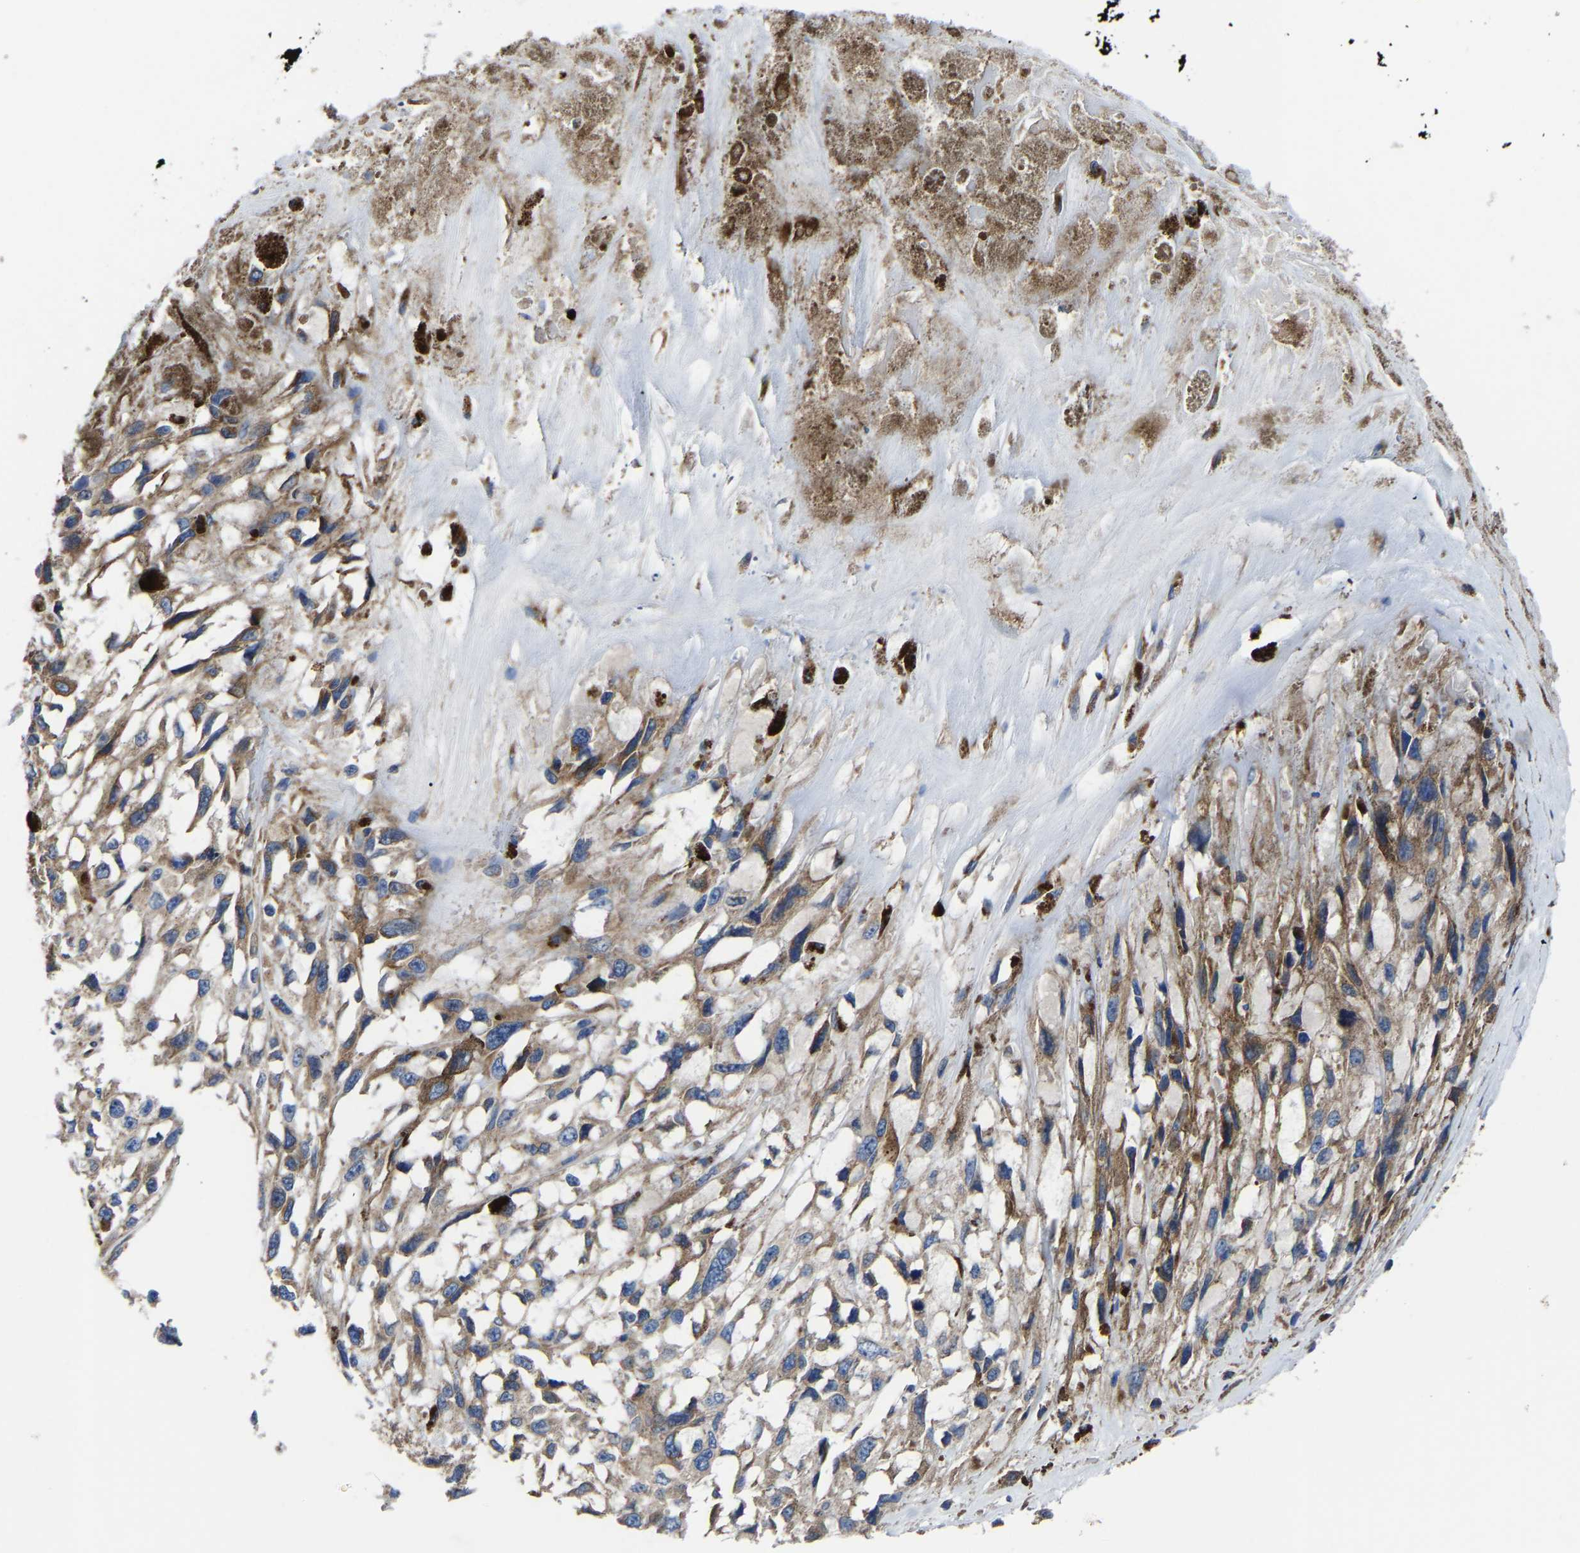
{"staining": {"intensity": "moderate", "quantity": ">75%", "location": "cytoplasmic/membranous"}, "tissue": "melanoma", "cell_type": "Tumor cells", "image_type": "cancer", "snomed": [{"axis": "morphology", "description": "Malignant melanoma, Metastatic site"}, {"axis": "topography", "description": "Lymph node"}], "caption": "Protein expression analysis of human melanoma reveals moderate cytoplasmic/membranous expression in about >75% of tumor cells.", "gene": "EBAG9", "patient": {"sex": "male", "age": 59}}